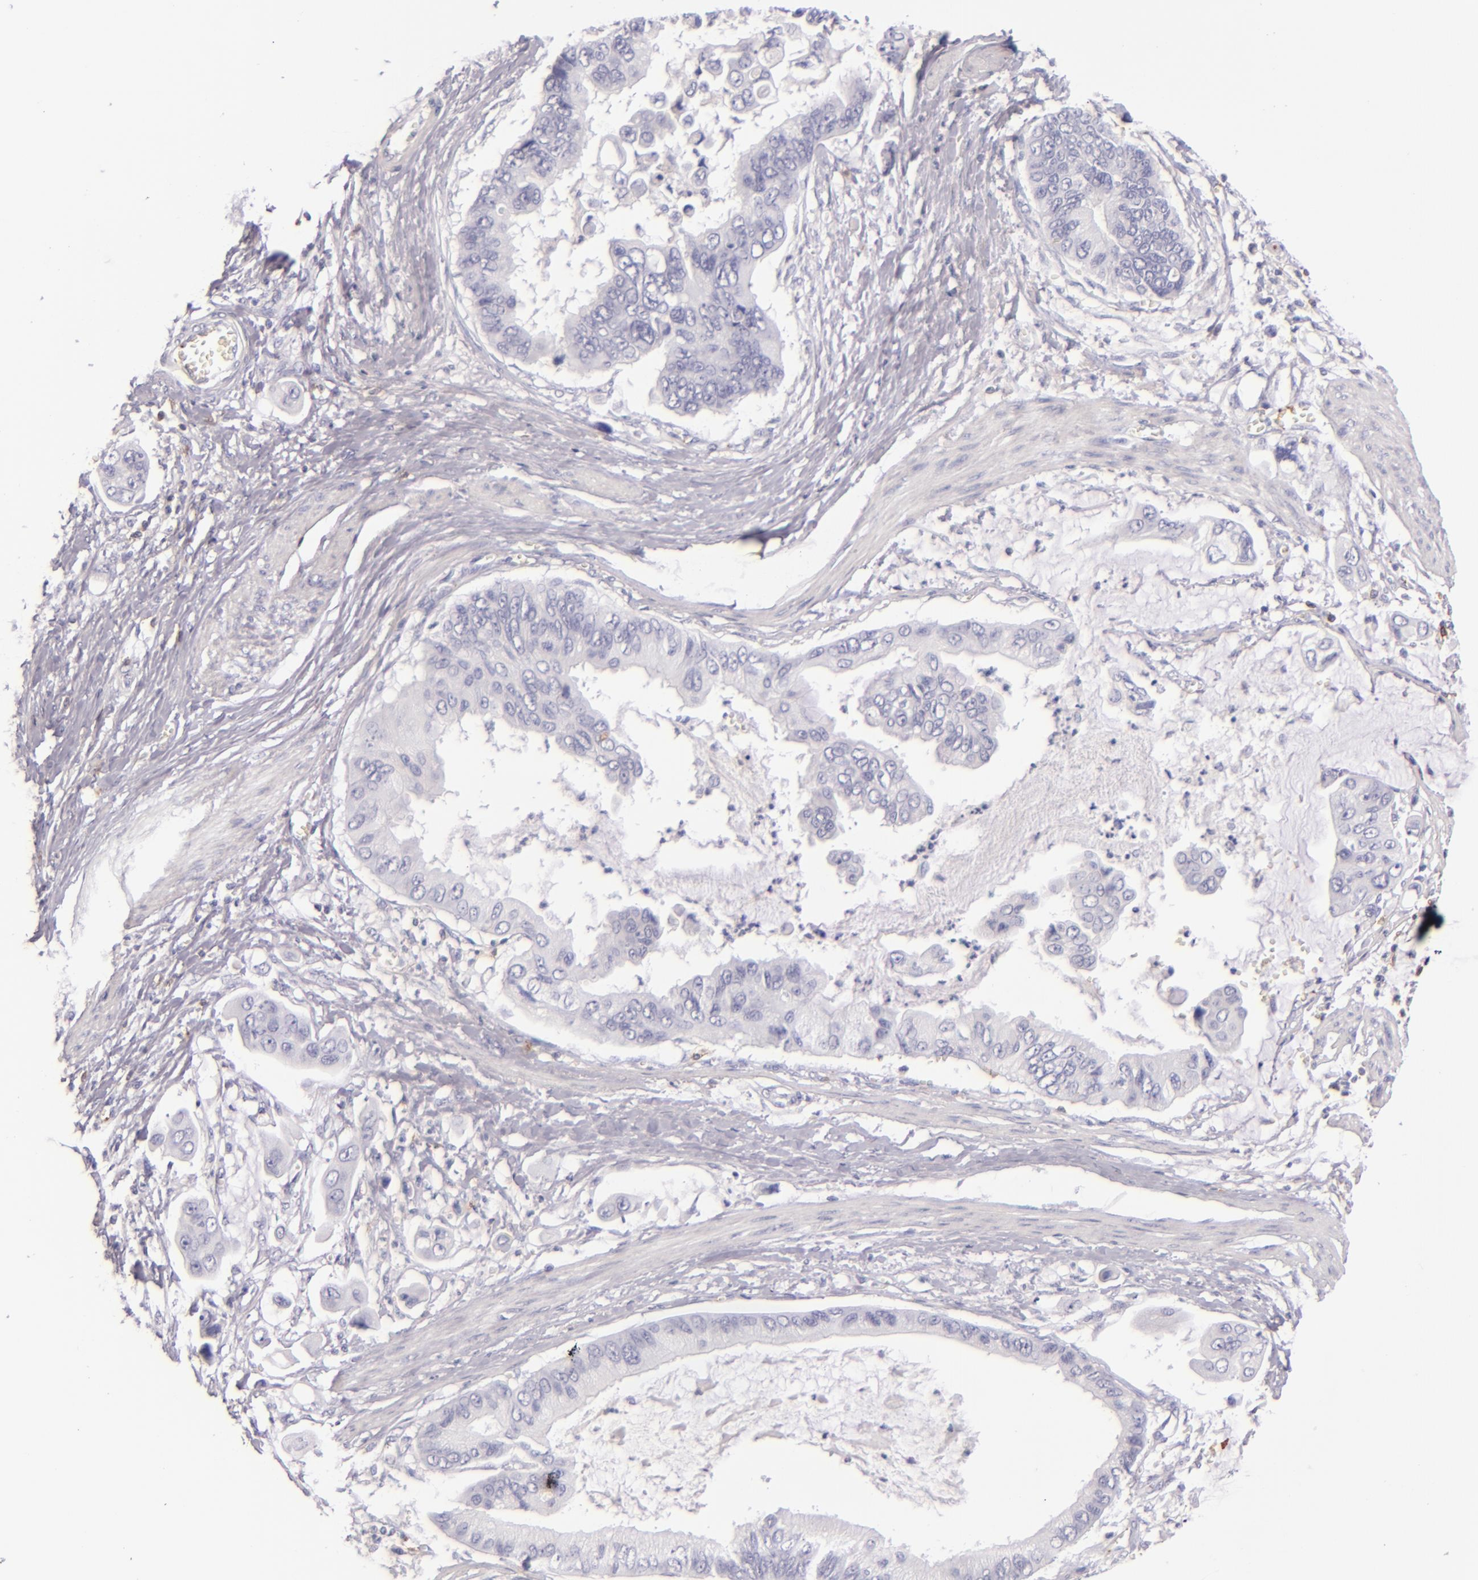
{"staining": {"intensity": "negative", "quantity": "none", "location": "none"}, "tissue": "stomach cancer", "cell_type": "Tumor cells", "image_type": "cancer", "snomed": [{"axis": "morphology", "description": "Adenocarcinoma, NOS"}, {"axis": "topography", "description": "Stomach, upper"}], "caption": "DAB (3,3'-diaminobenzidine) immunohistochemical staining of human stomach cancer (adenocarcinoma) reveals no significant positivity in tumor cells.", "gene": "LAT", "patient": {"sex": "male", "age": 80}}